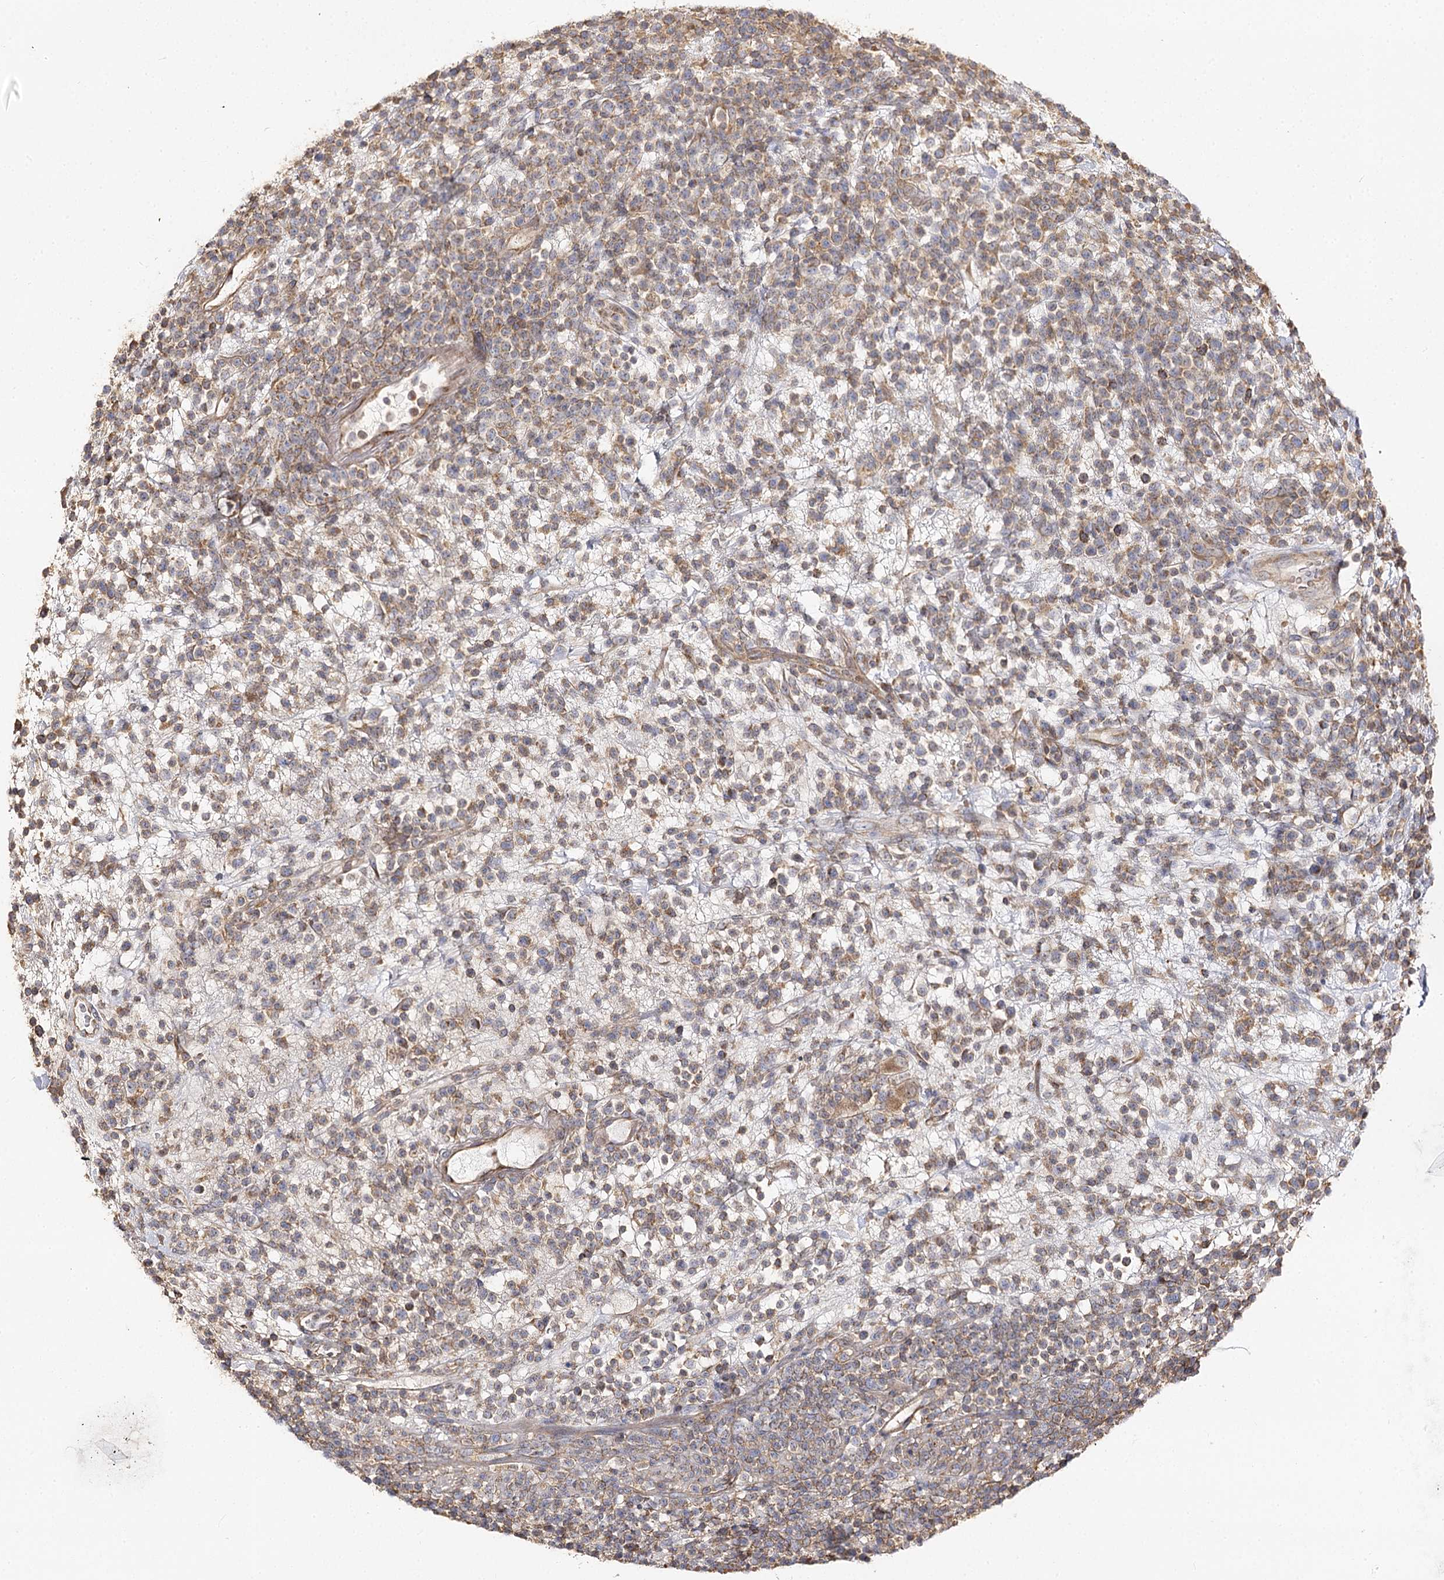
{"staining": {"intensity": "weak", "quantity": "25%-75%", "location": "cytoplasmic/membranous"}, "tissue": "lymphoma", "cell_type": "Tumor cells", "image_type": "cancer", "snomed": [{"axis": "morphology", "description": "Malignant lymphoma, non-Hodgkin's type, High grade"}, {"axis": "topography", "description": "Colon"}], "caption": "IHC image of malignant lymphoma, non-Hodgkin's type (high-grade) stained for a protein (brown), which exhibits low levels of weak cytoplasmic/membranous staining in approximately 25%-75% of tumor cells.", "gene": "SEC24B", "patient": {"sex": "female", "age": 53}}